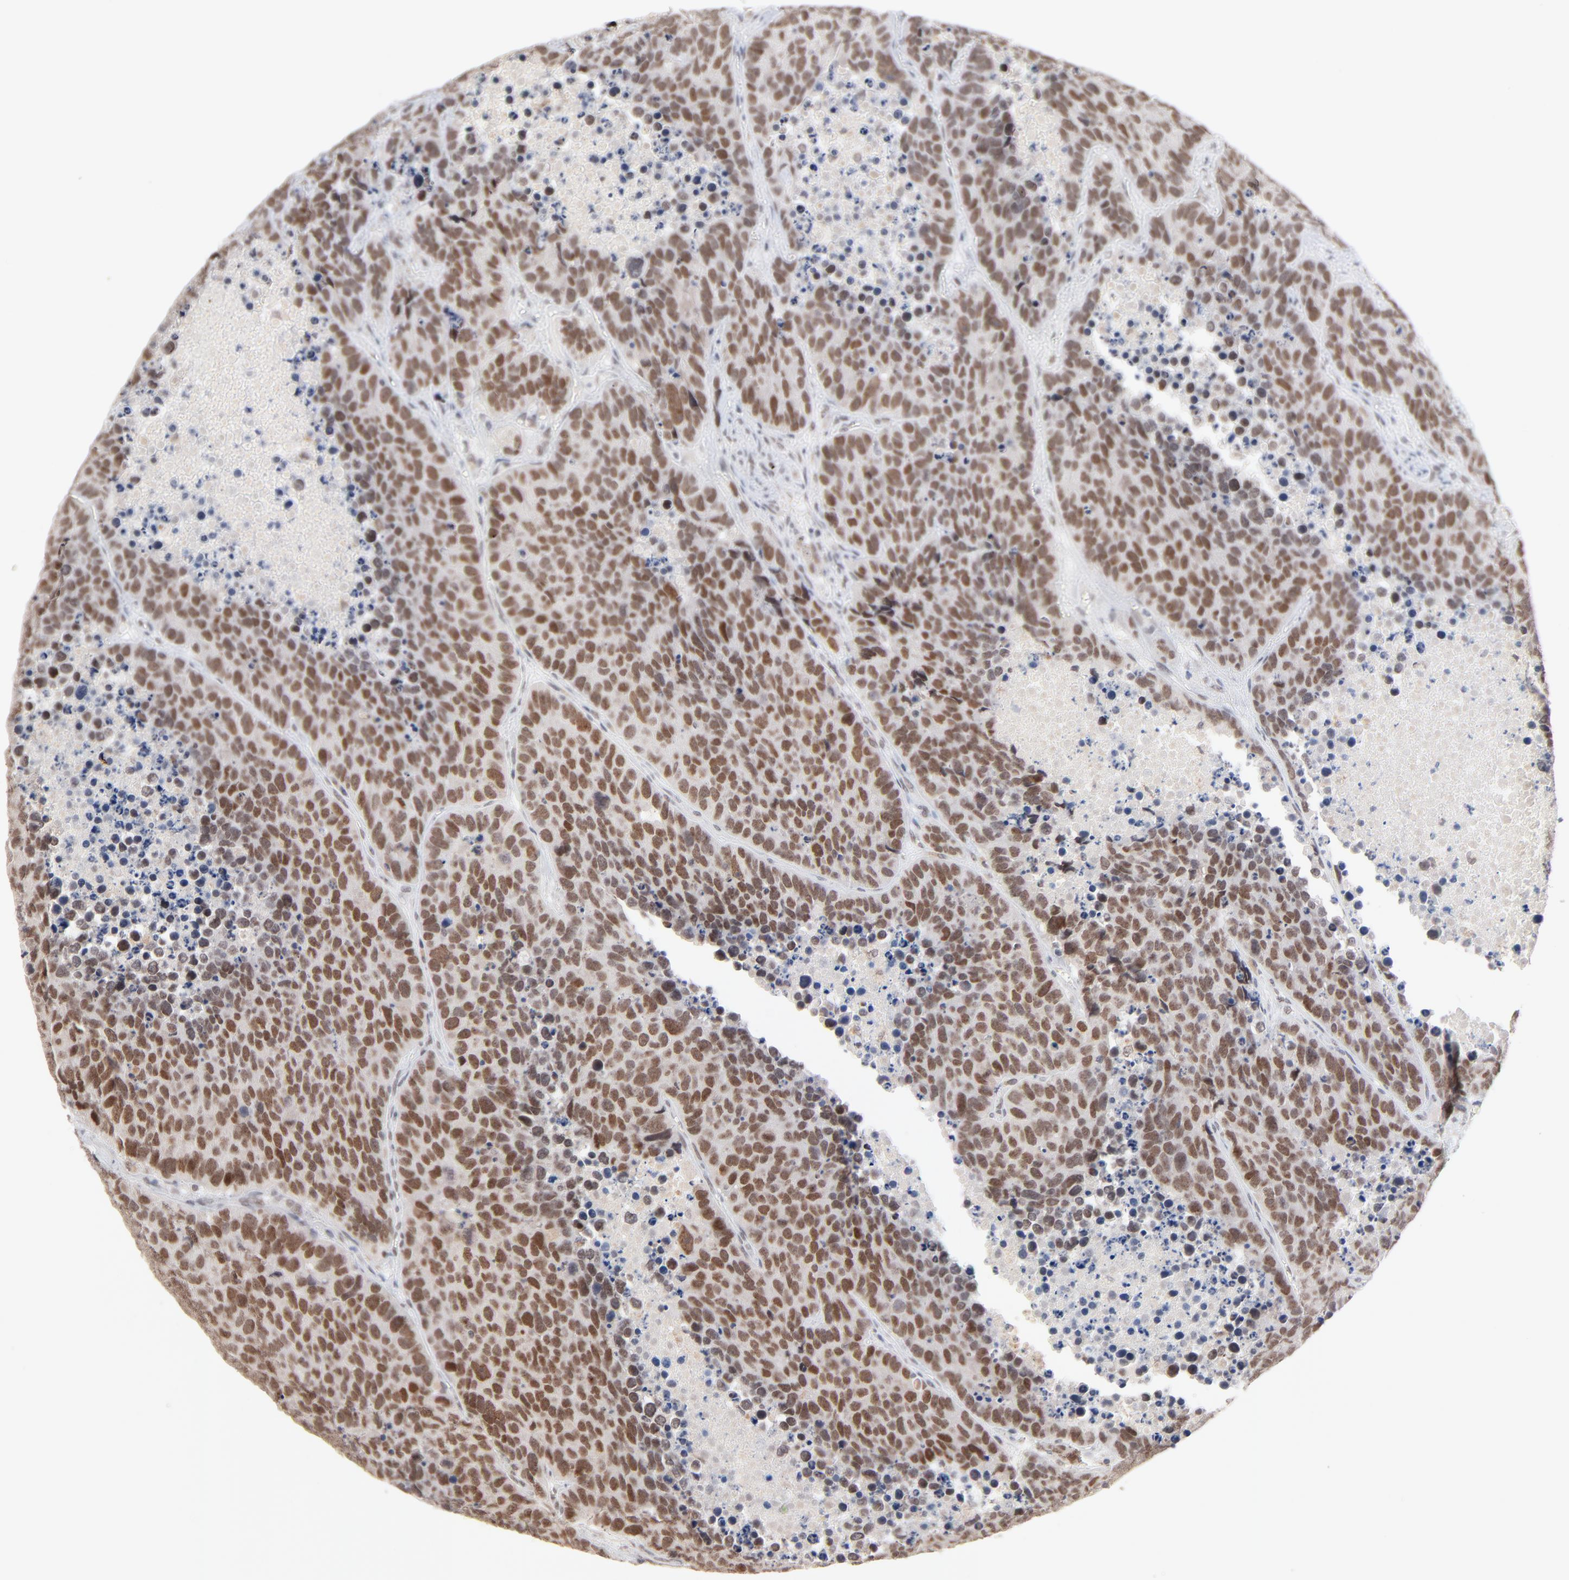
{"staining": {"intensity": "moderate", "quantity": ">75%", "location": "nuclear"}, "tissue": "carcinoid", "cell_type": "Tumor cells", "image_type": "cancer", "snomed": [{"axis": "morphology", "description": "Carcinoid, malignant, NOS"}, {"axis": "topography", "description": "Lung"}], "caption": "Brown immunohistochemical staining in carcinoid (malignant) displays moderate nuclear positivity in about >75% of tumor cells. The protein of interest is stained brown, and the nuclei are stained in blue (DAB IHC with brightfield microscopy, high magnification).", "gene": "MBIP", "patient": {"sex": "male", "age": 60}}